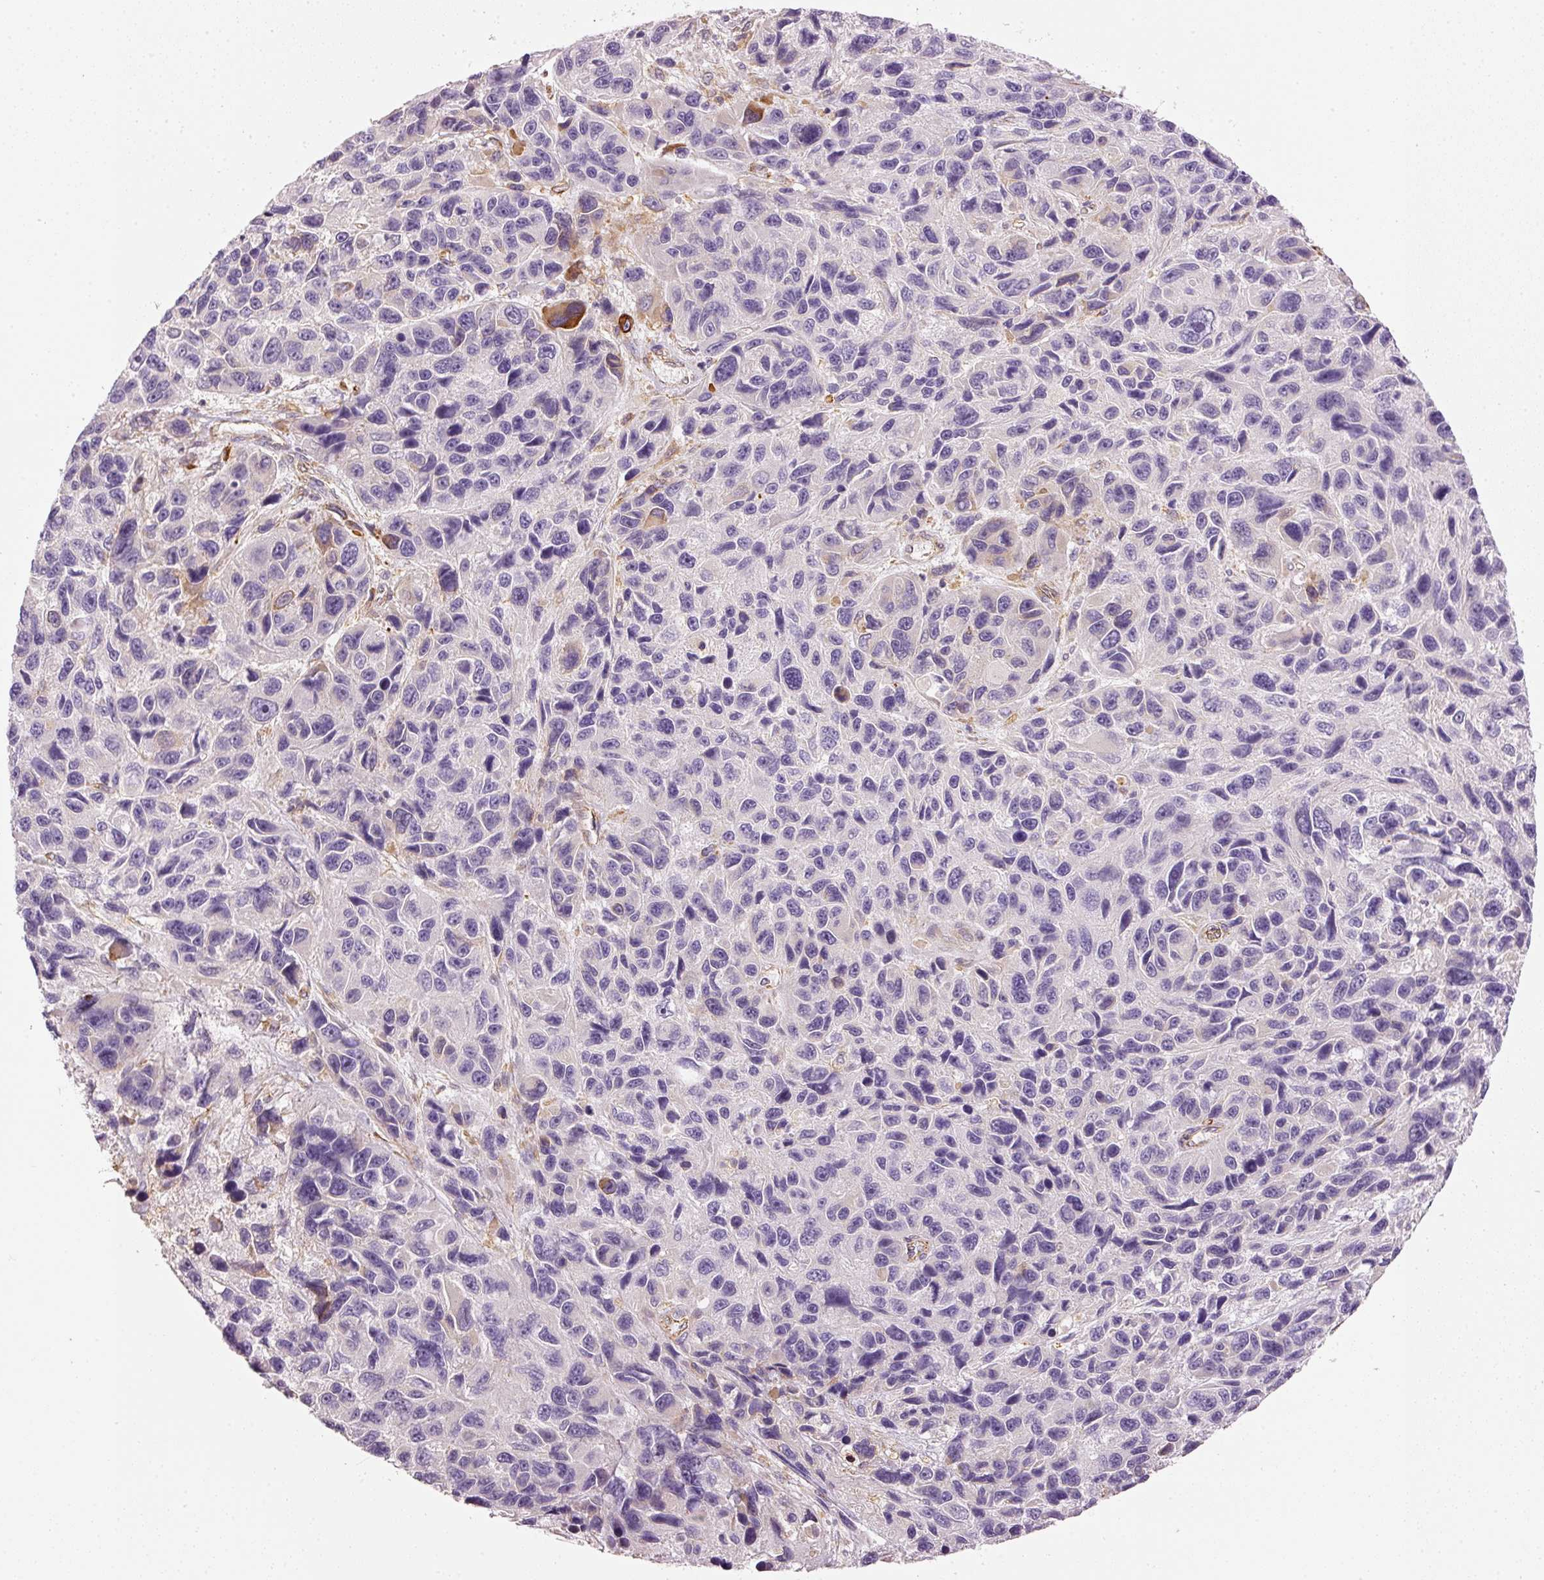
{"staining": {"intensity": "strong", "quantity": "<25%", "location": "cytoplasmic/membranous"}, "tissue": "melanoma", "cell_type": "Tumor cells", "image_type": "cancer", "snomed": [{"axis": "morphology", "description": "Malignant melanoma, NOS"}, {"axis": "topography", "description": "Skin"}], "caption": "Immunohistochemical staining of human malignant melanoma displays medium levels of strong cytoplasmic/membranous protein expression in approximately <25% of tumor cells.", "gene": "OSR2", "patient": {"sex": "male", "age": 53}}